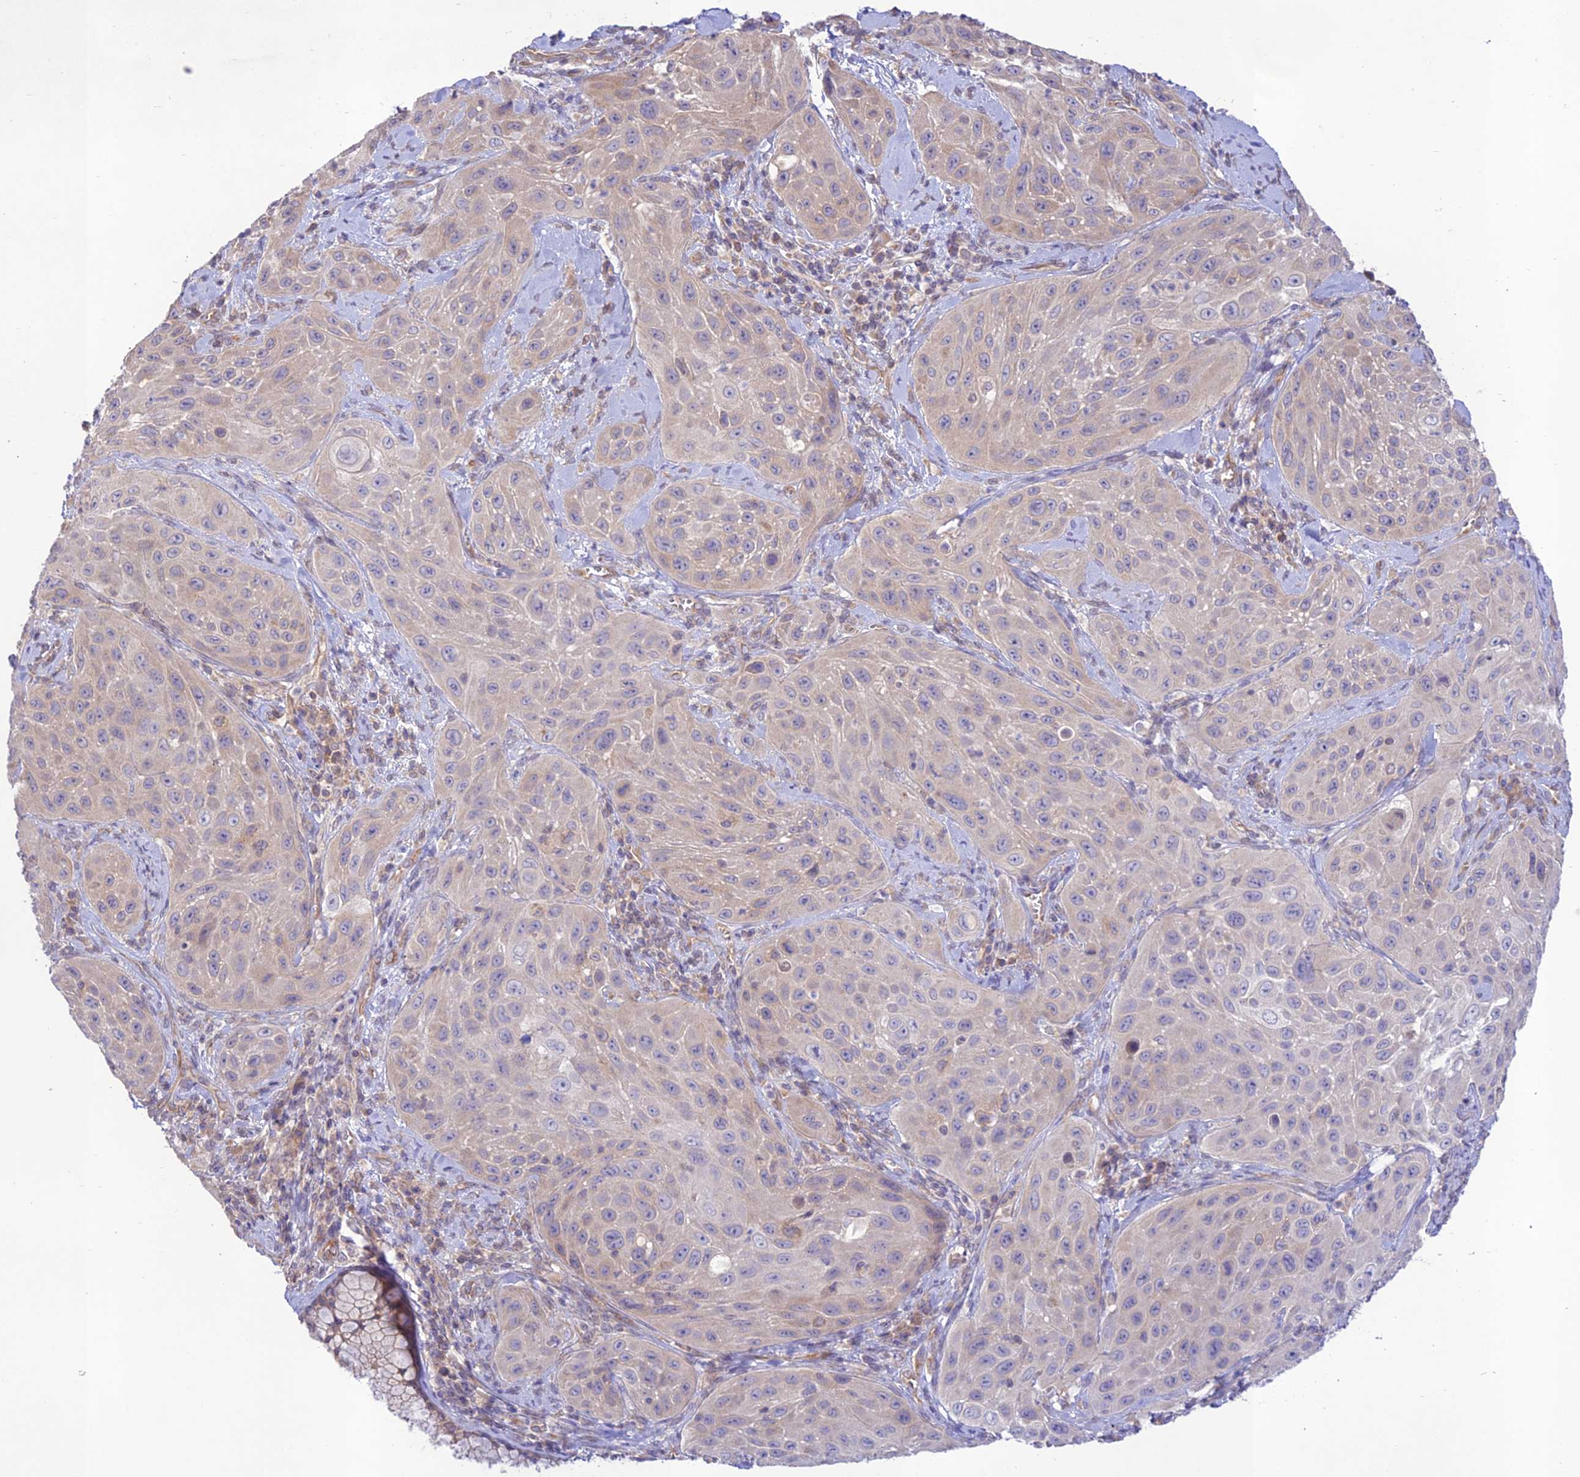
{"staining": {"intensity": "weak", "quantity": "25%-75%", "location": "cytoplasmic/membranous"}, "tissue": "cervical cancer", "cell_type": "Tumor cells", "image_type": "cancer", "snomed": [{"axis": "morphology", "description": "Squamous cell carcinoma, NOS"}, {"axis": "topography", "description": "Cervix"}], "caption": "The immunohistochemical stain highlights weak cytoplasmic/membranous positivity in tumor cells of cervical squamous cell carcinoma tissue. The staining was performed using DAB (3,3'-diaminobenzidine), with brown indicating positive protein expression. Nuclei are stained blue with hematoxylin.", "gene": "TMEM259", "patient": {"sex": "female", "age": 42}}